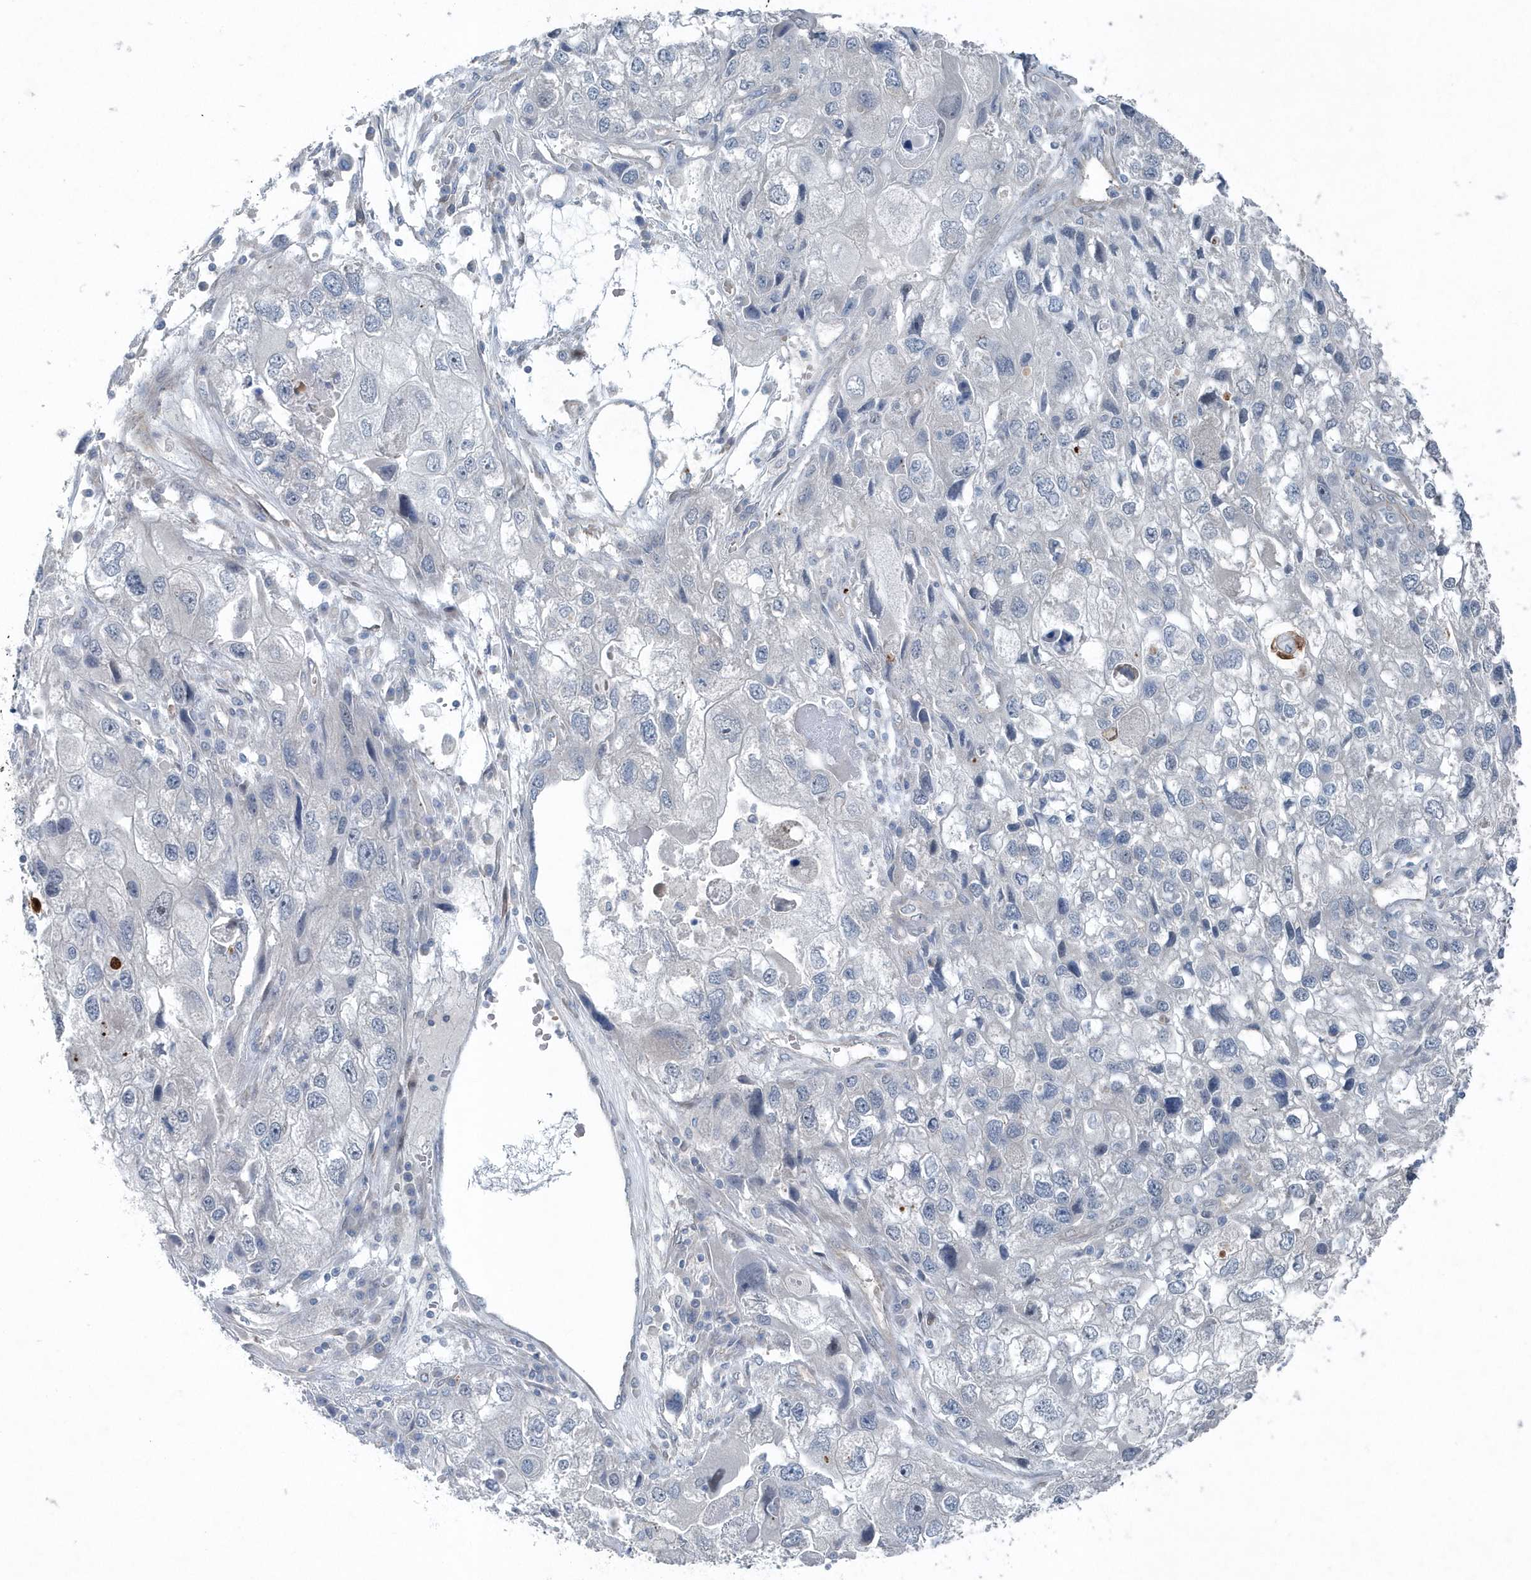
{"staining": {"intensity": "negative", "quantity": "none", "location": "none"}, "tissue": "endometrial cancer", "cell_type": "Tumor cells", "image_type": "cancer", "snomed": [{"axis": "morphology", "description": "Adenocarcinoma, NOS"}, {"axis": "topography", "description": "Endometrium"}], "caption": "A photomicrograph of endometrial cancer stained for a protein displays no brown staining in tumor cells.", "gene": "MCC", "patient": {"sex": "female", "age": 49}}